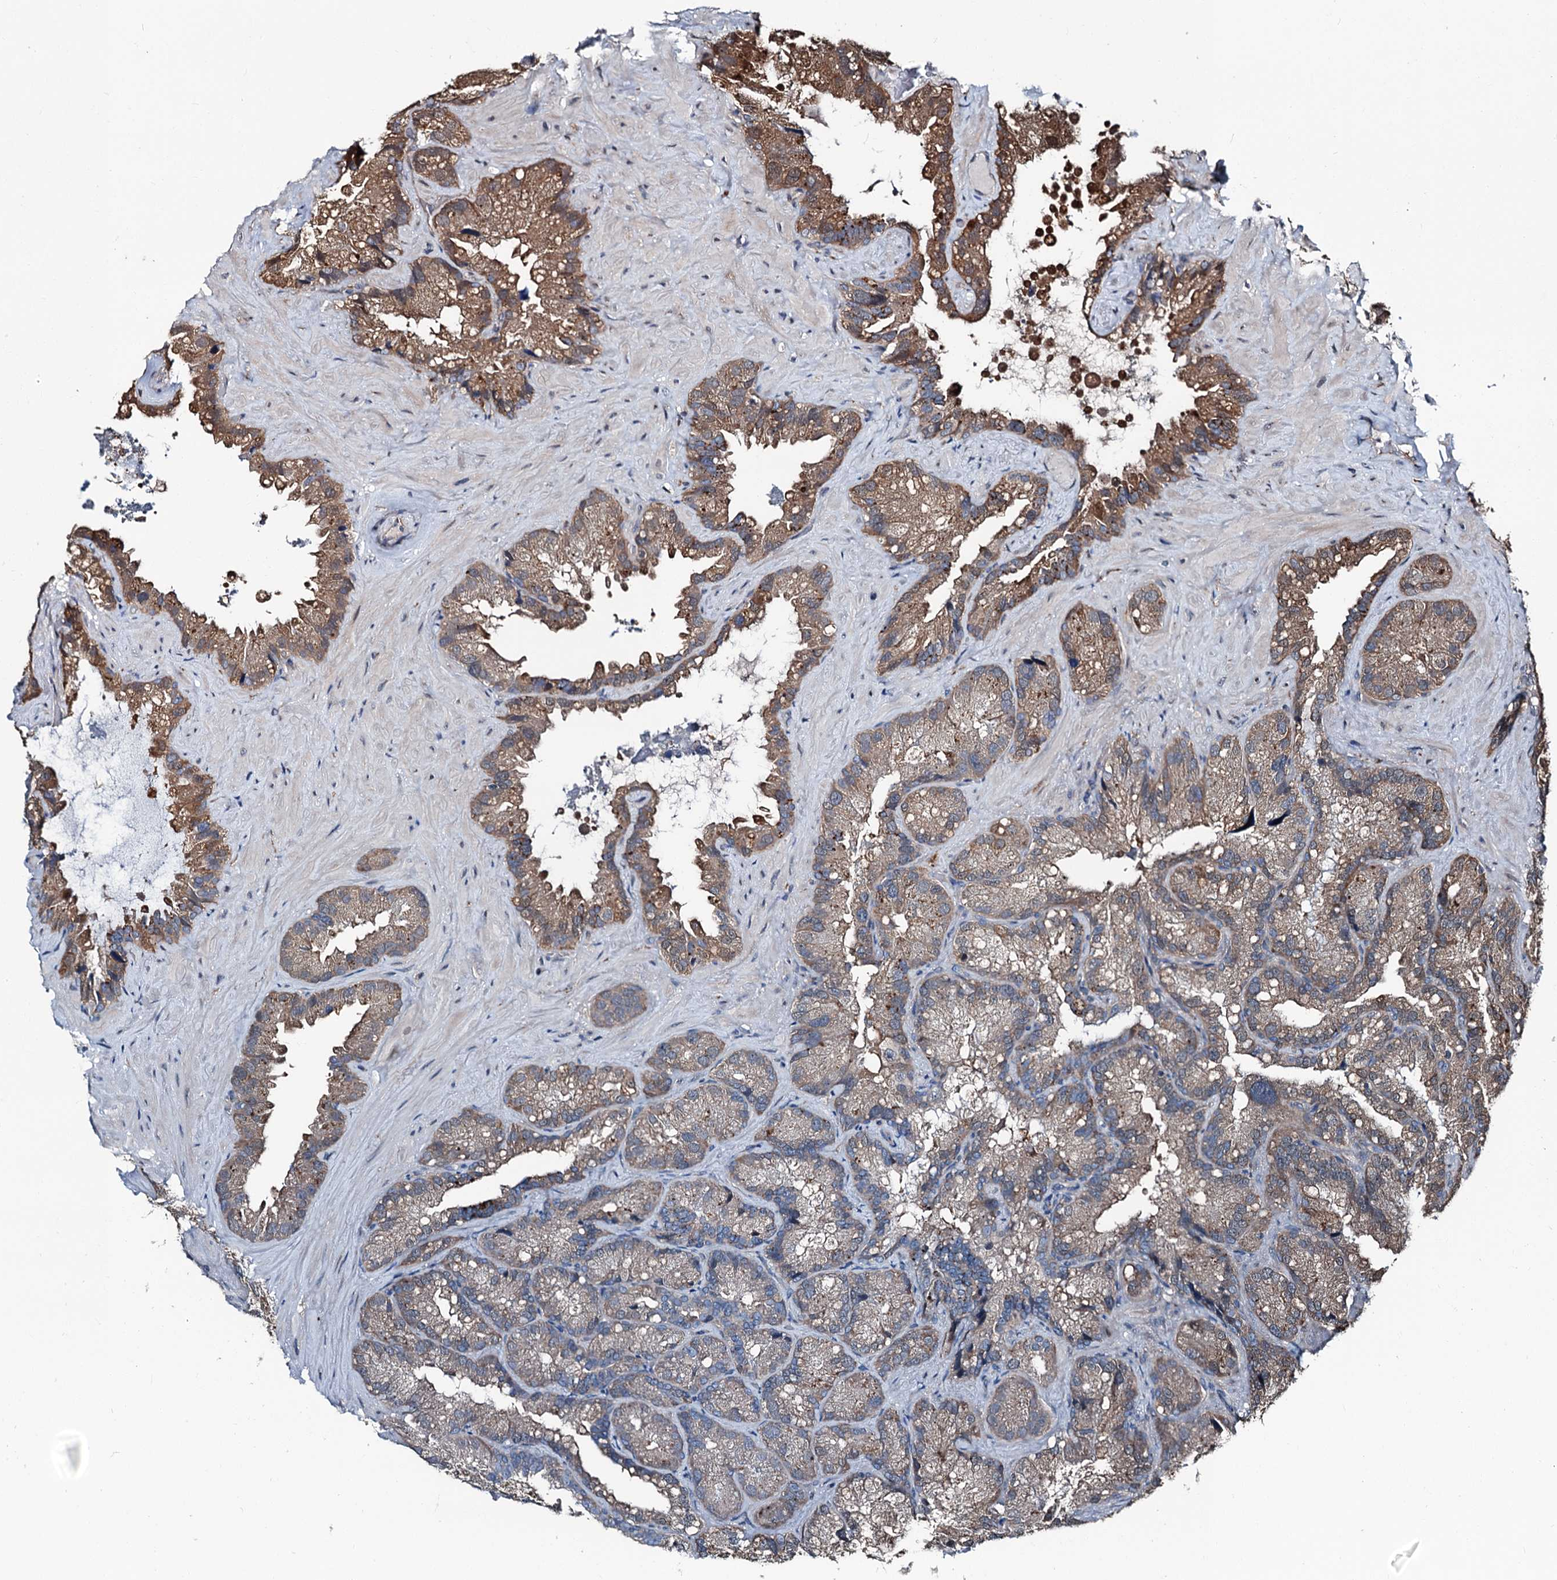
{"staining": {"intensity": "moderate", "quantity": ">75%", "location": "cytoplasmic/membranous"}, "tissue": "seminal vesicle", "cell_type": "Glandular cells", "image_type": "normal", "snomed": [{"axis": "morphology", "description": "Normal tissue, NOS"}, {"axis": "topography", "description": "Prostate"}, {"axis": "topography", "description": "Seminal veicle"}], "caption": "Seminal vesicle was stained to show a protein in brown. There is medium levels of moderate cytoplasmic/membranous staining in approximately >75% of glandular cells. The staining is performed using DAB (3,3'-diaminobenzidine) brown chromogen to label protein expression. The nuclei are counter-stained blue using hematoxylin.", "gene": "PSMD13", "patient": {"sex": "male", "age": 68}}